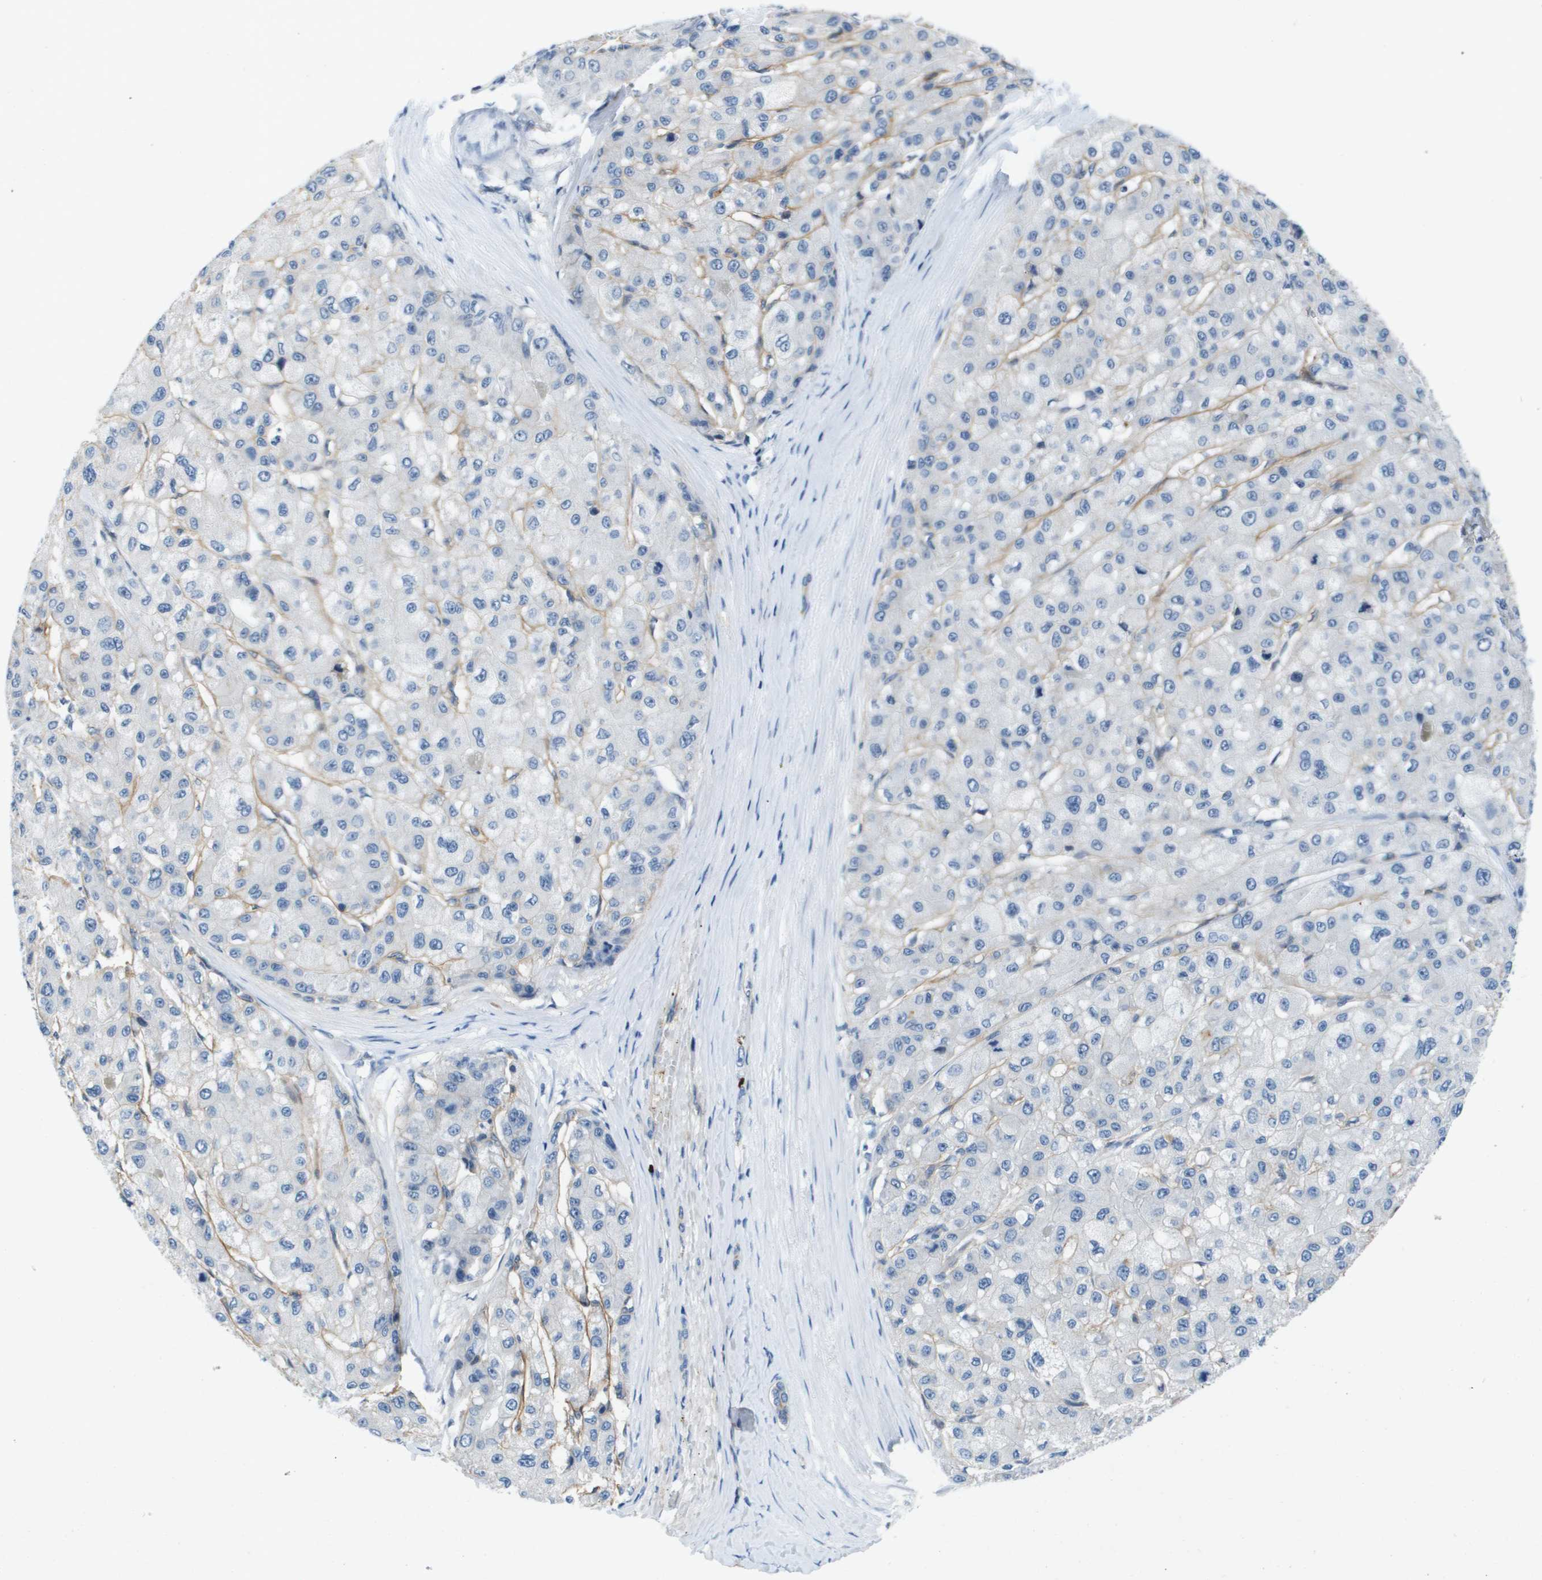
{"staining": {"intensity": "negative", "quantity": "none", "location": "none"}, "tissue": "liver cancer", "cell_type": "Tumor cells", "image_type": "cancer", "snomed": [{"axis": "morphology", "description": "Carcinoma, Hepatocellular, NOS"}, {"axis": "topography", "description": "Liver"}], "caption": "Tumor cells are negative for brown protein staining in liver hepatocellular carcinoma.", "gene": "ITGA6", "patient": {"sex": "male", "age": 80}}